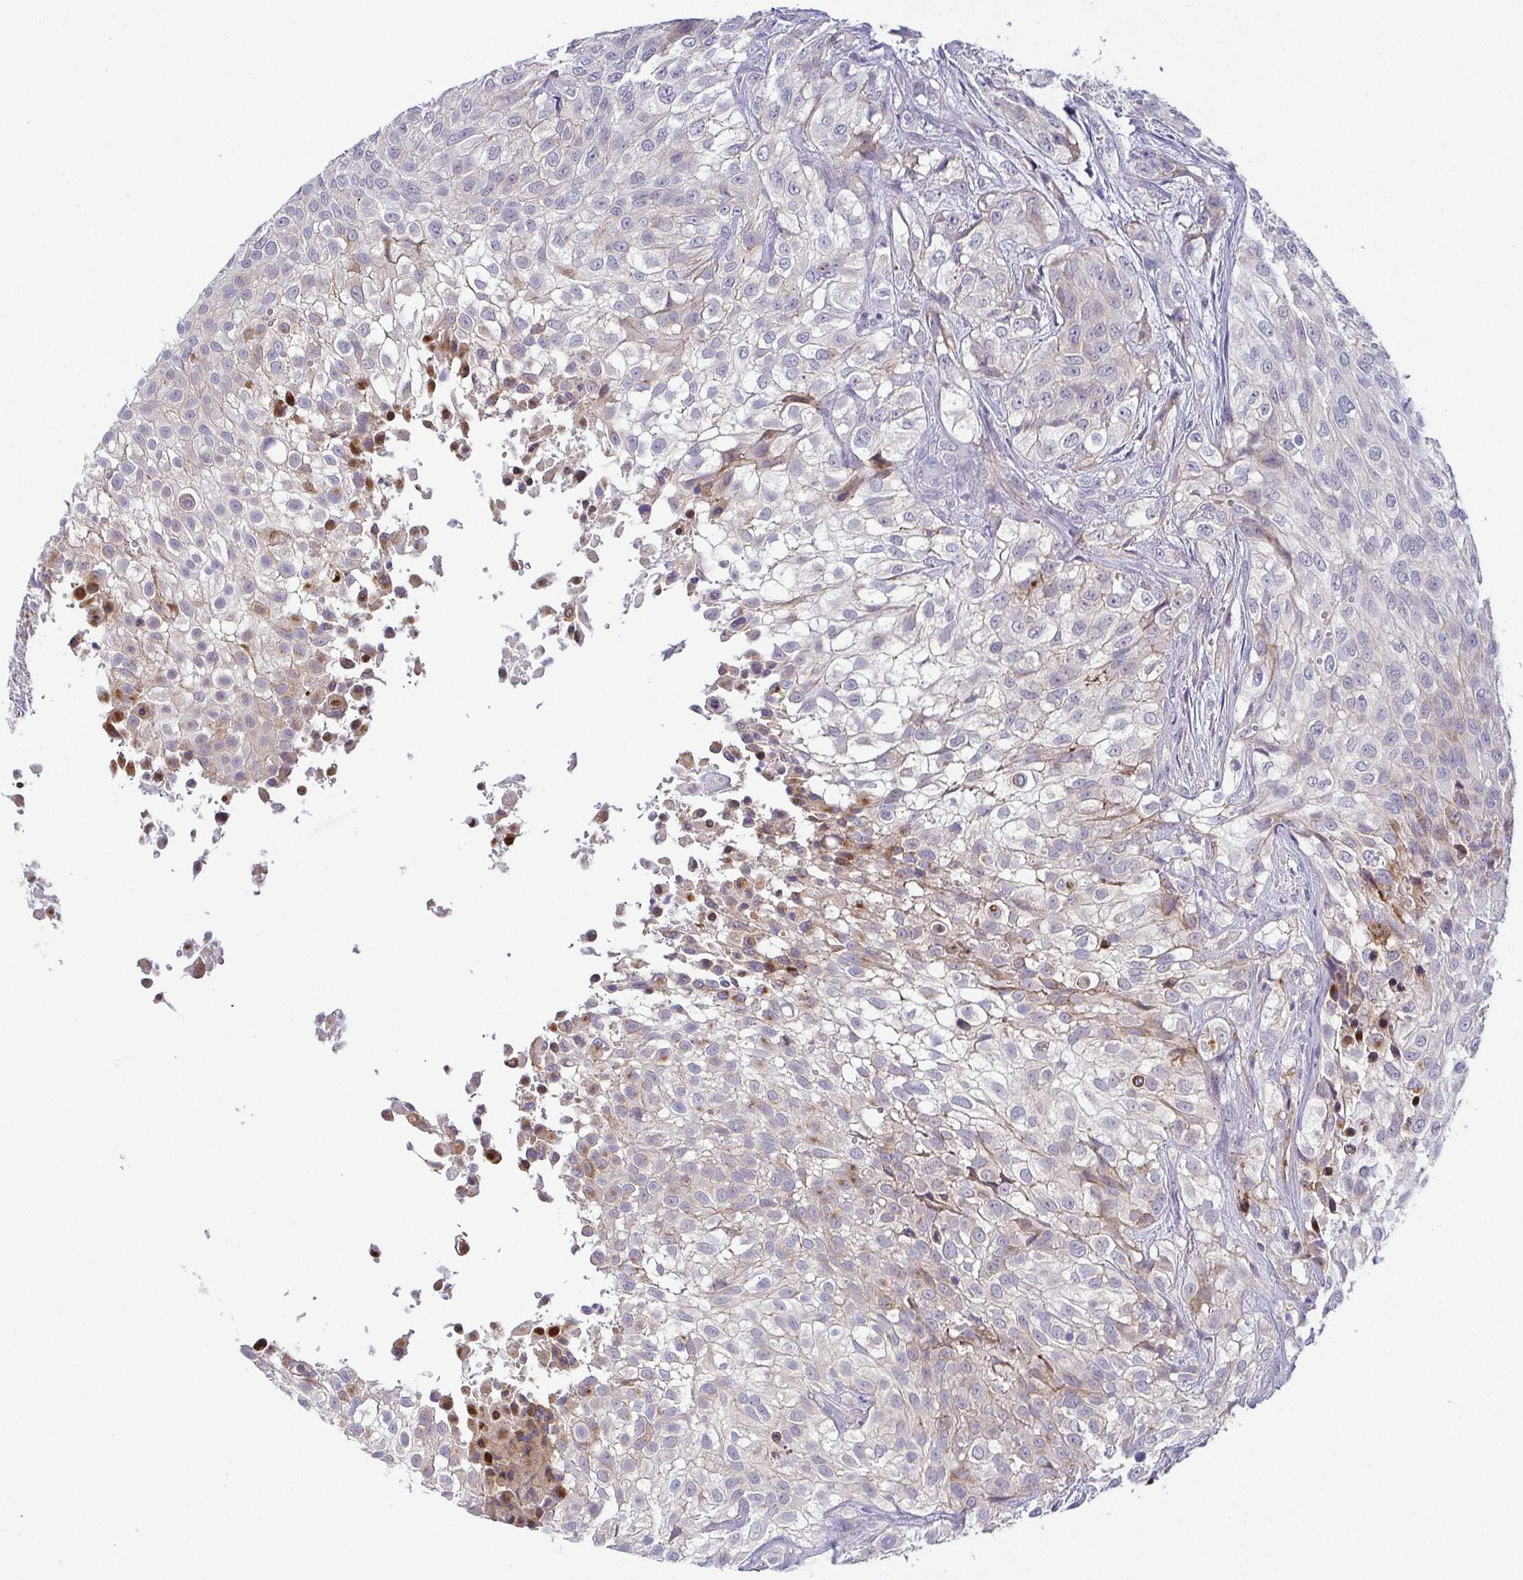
{"staining": {"intensity": "moderate", "quantity": "<25%", "location": "nuclear"}, "tissue": "urothelial cancer", "cell_type": "Tumor cells", "image_type": "cancer", "snomed": [{"axis": "morphology", "description": "Urothelial carcinoma, High grade"}, {"axis": "topography", "description": "Urinary bladder"}], "caption": "Immunohistochemistry (DAB (3,3'-diaminobenzidine)) staining of high-grade urothelial carcinoma exhibits moderate nuclear protein expression in about <25% of tumor cells. The protein of interest is shown in brown color, while the nuclei are stained blue.", "gene": "RNASE7", "patient": {"sex": "male", "age": 56}}